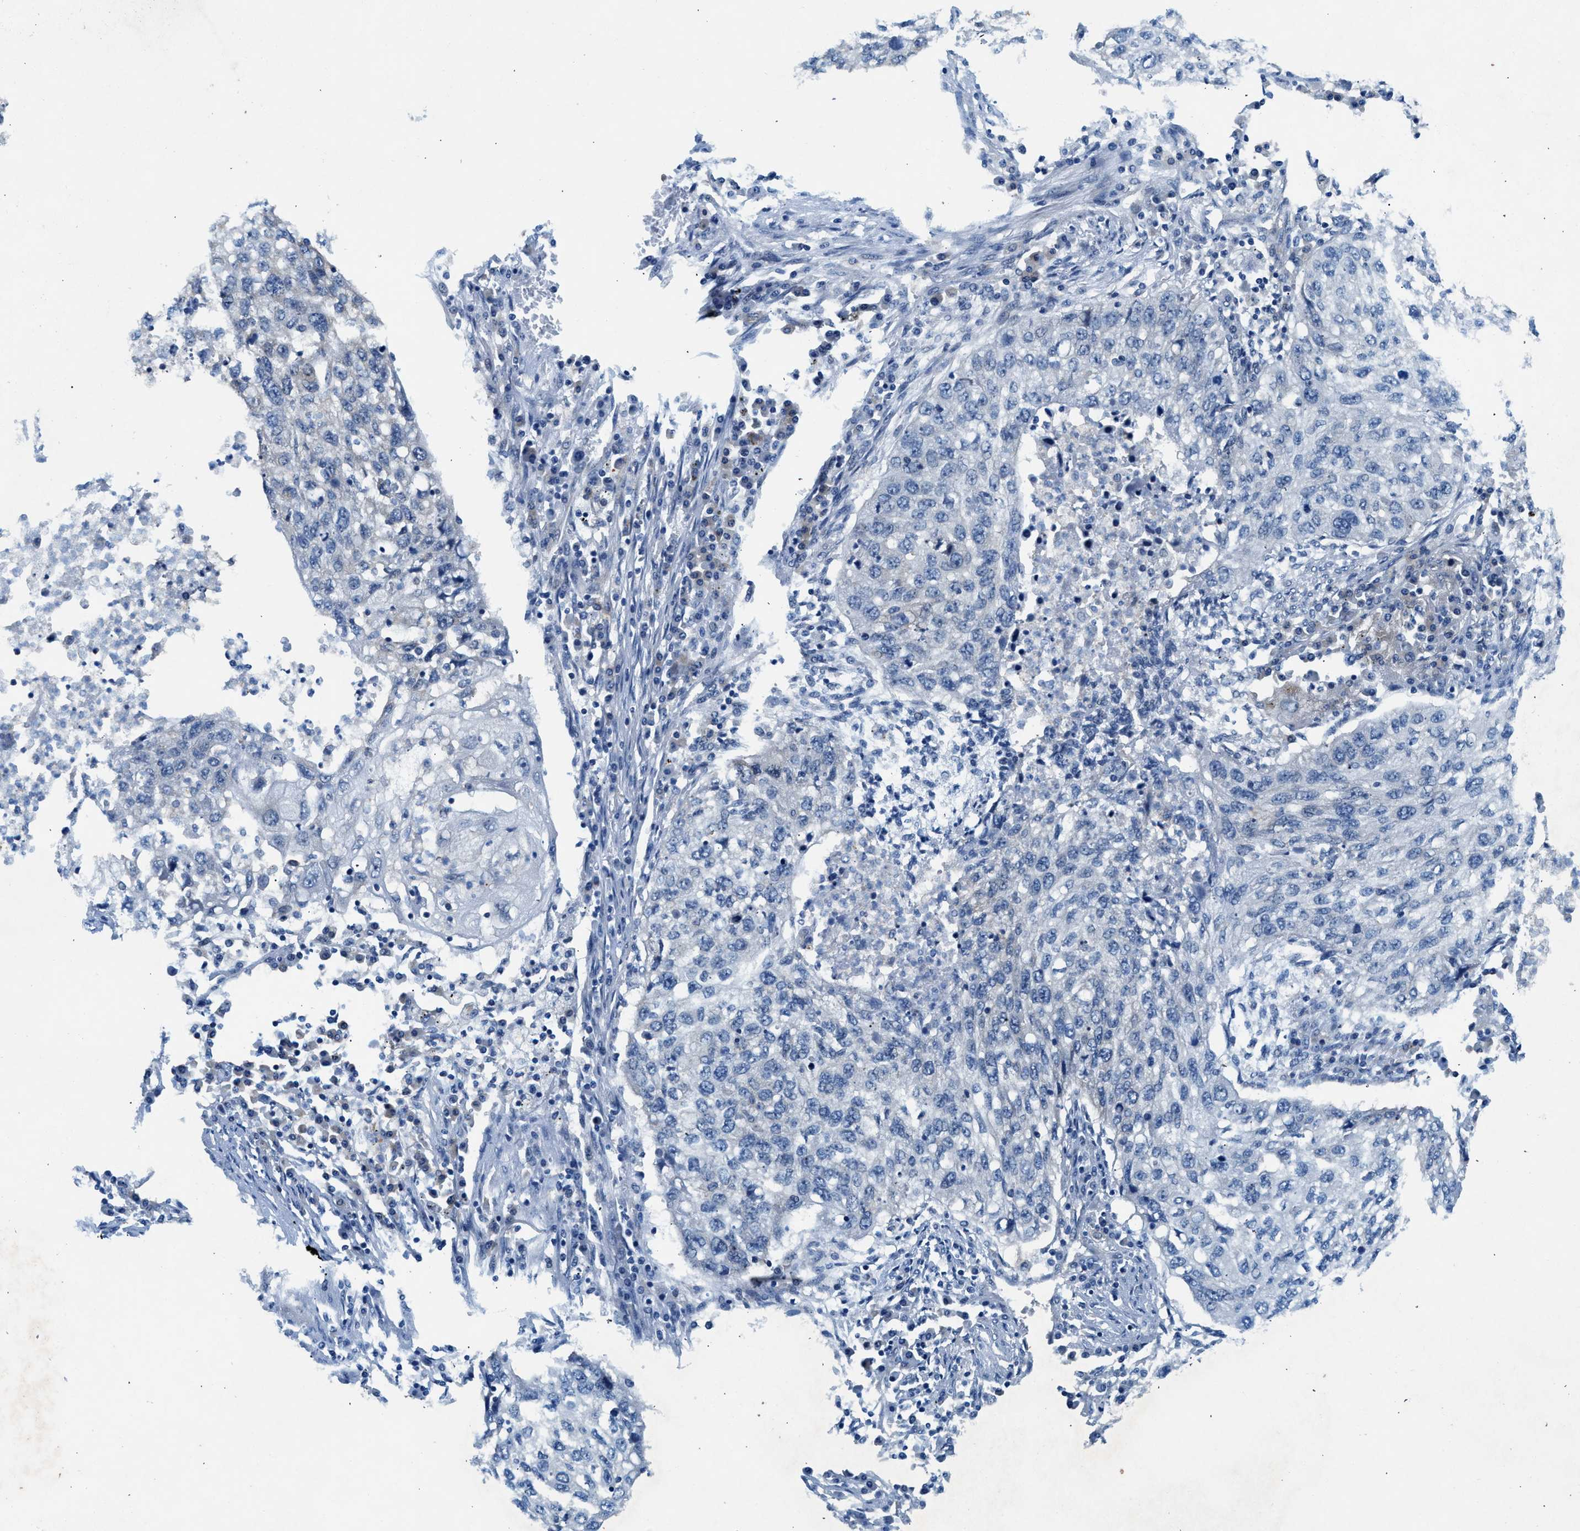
{"staining": {"intensity": "negative", "quantity": "none", "location": "none"}, "tissue": "lung cancer", "cell_type": "Tumor cells", "image_type": "cancer", "snomed": [{"axis": "morphology", "description": "Squamous cell carcinoma, NOS"}, {"axis": "topography", "description": "Lung"}], "caption": "Immunohistochemical staining of lung cancer (squamous cell carcinoma) demonstrates no significant staining in tumor cells.", "gene": "COPS2", "patient": {"sex": "female", "age": 63}}